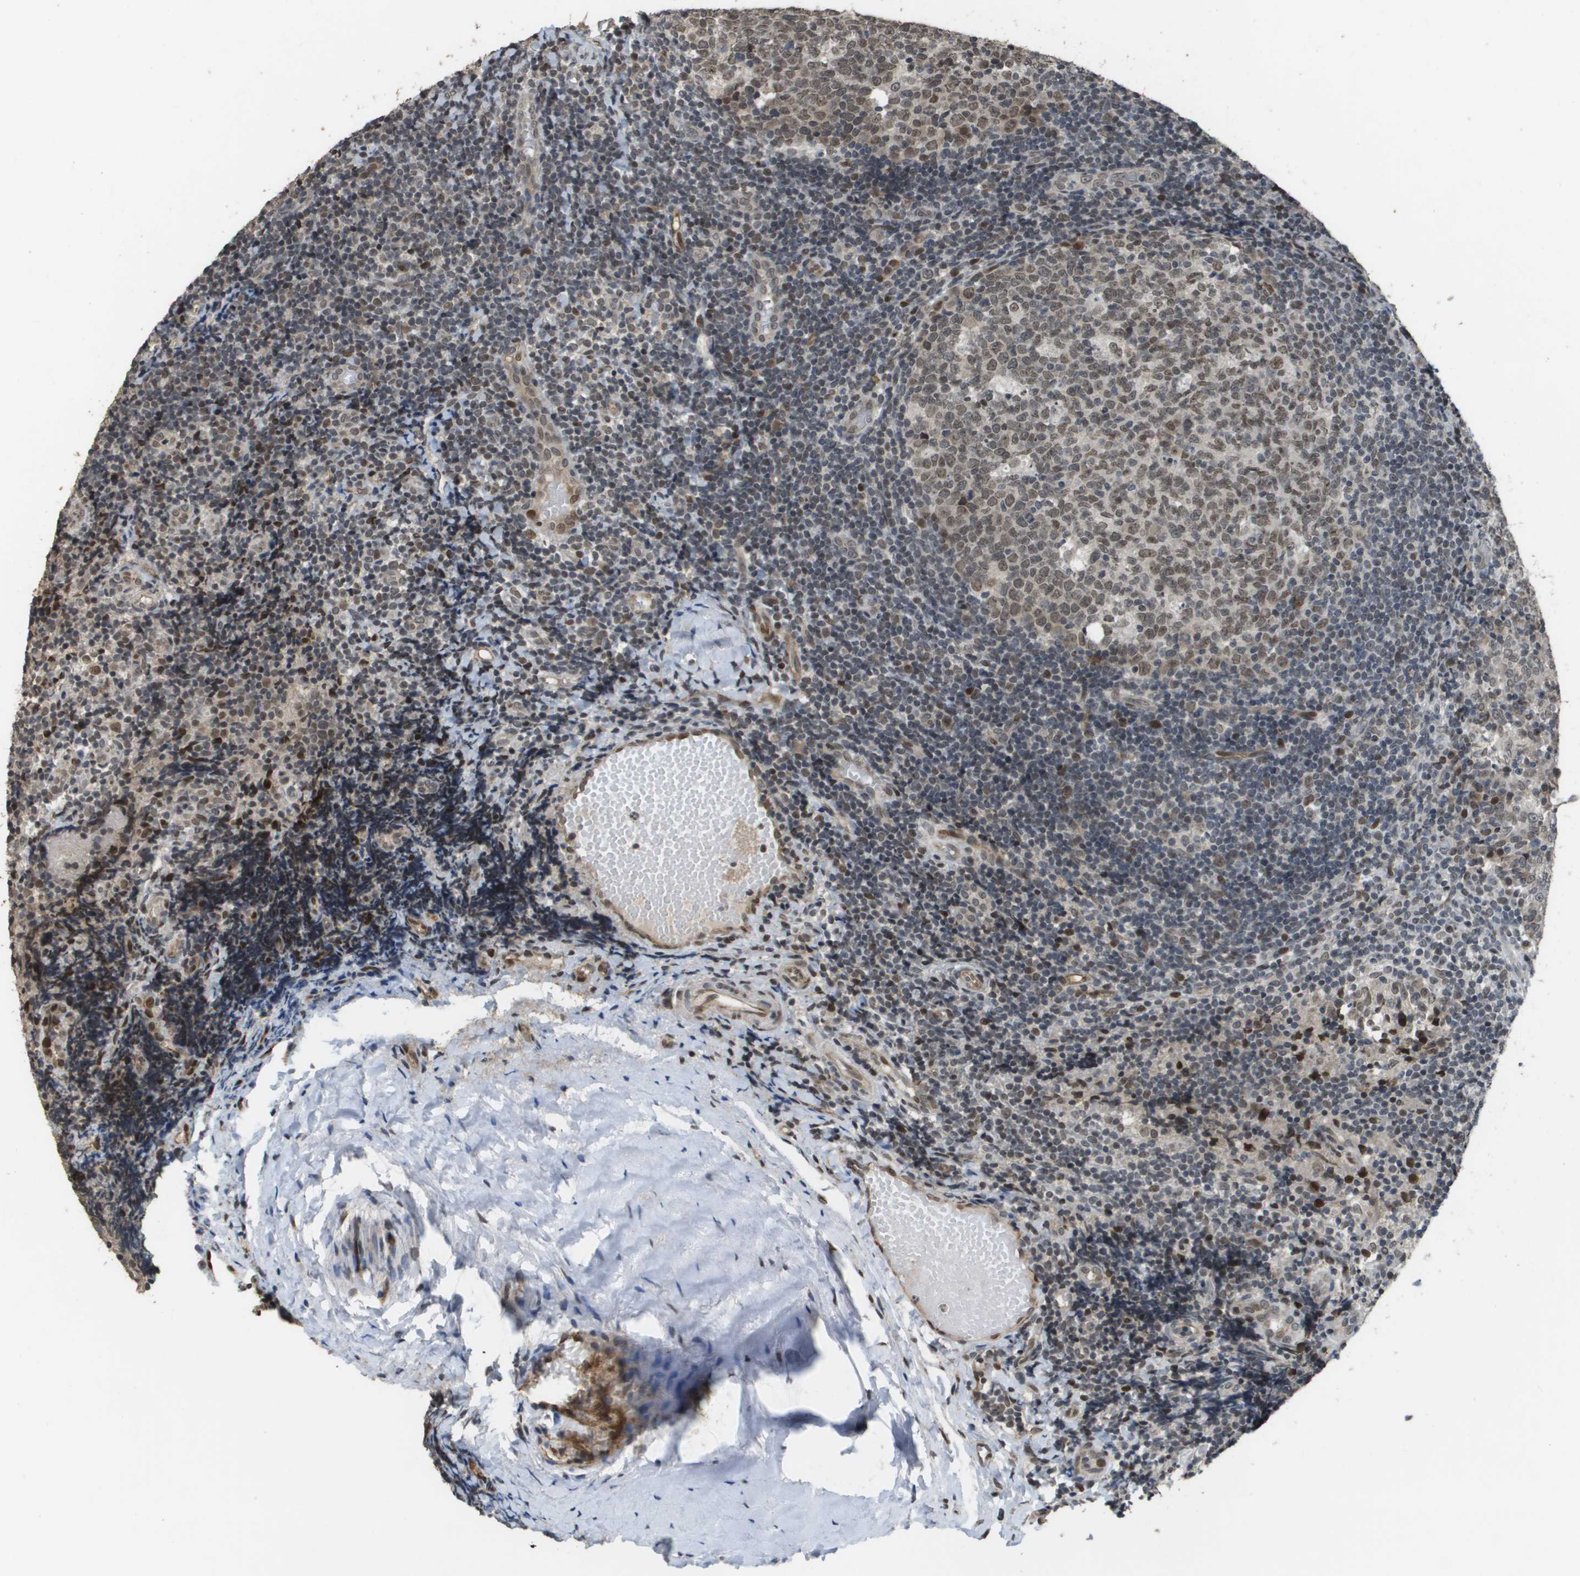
{"staining": {"intensity": "moderate", "quantity": ">75%", "location": "nuclear"}, "tissue": "tonsil", "cell_type": "Germinal center cells", "image_type": "normal", "snomed": [{"axis": "morphology", "description": "Normal tissue, NOS"}, {"axis": "topography", "description": "Tonsil"}], "caption": "This is an image of immunohistochemistry staining of normal tonsil, which shows moderate expression in the nuclear of germinal center cells.", "gene": "KAT5", "patient": {"sex": "female", "age": 19}}